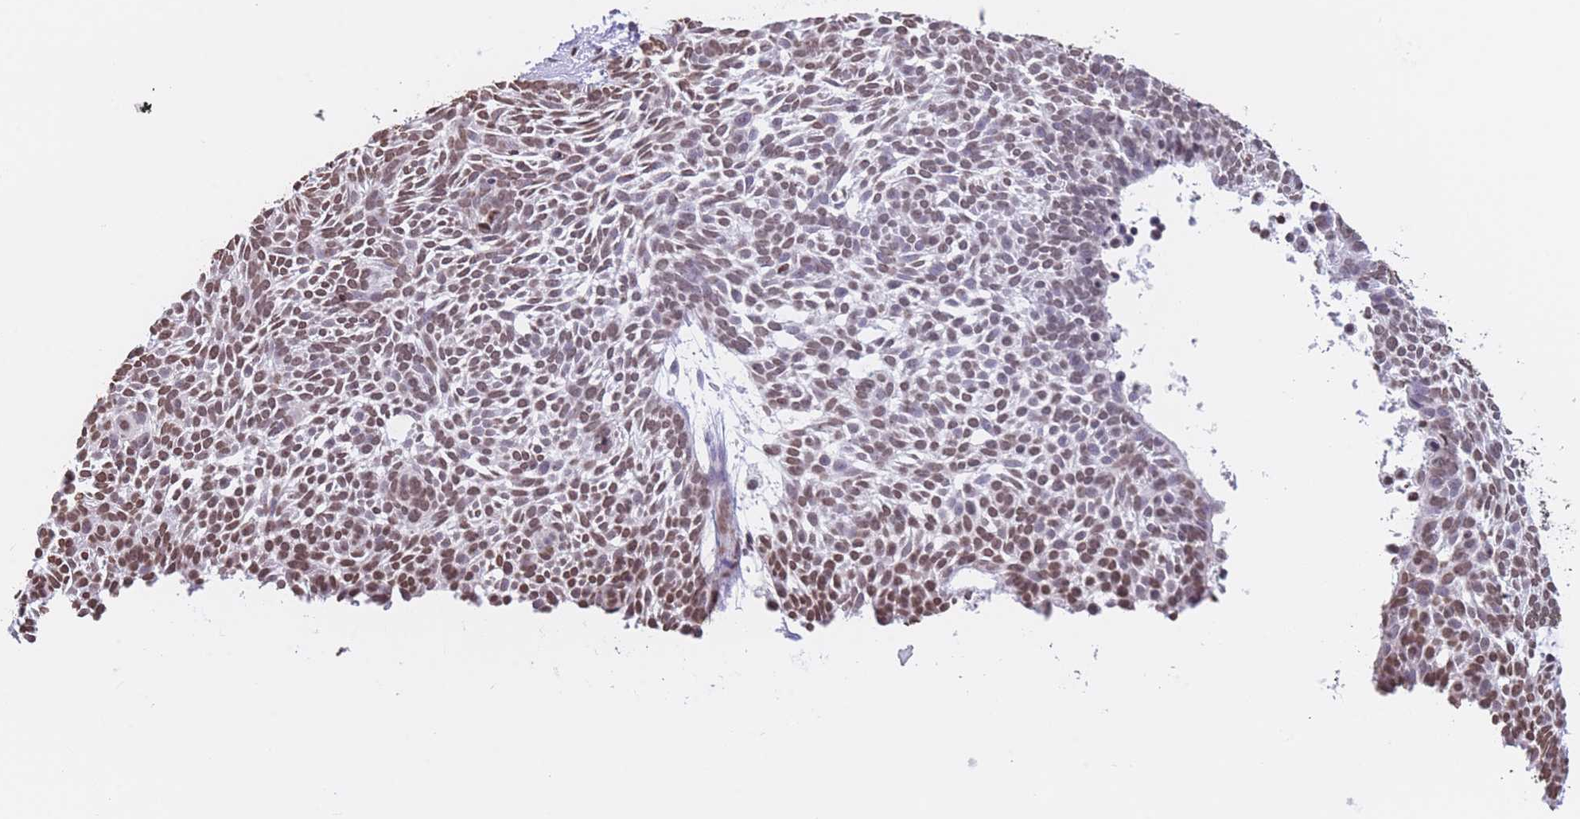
{"staining": {"intensity": "moderate", "quantity": ">75%", "location": "nuclear"}, "tissue": "skin cancer", "cell_type": "Tumor cells", "image_type": "cancer", "snomed": [{"axis": "morphology", "description": "Basal cell carcinoma"}, {"axis": "topography", "description": "Skin"}], "caption": "Moderate nuclear staining is seen in approximately >75% of tumor cells in basal cell carcinoma (skin). (DAB (3,3'-diaminobenzidine) IHC, brown staining for protein, blue staining for nuclei).", "gene": "H2BC11", "patient": {"sex": "male", "age": 61}}